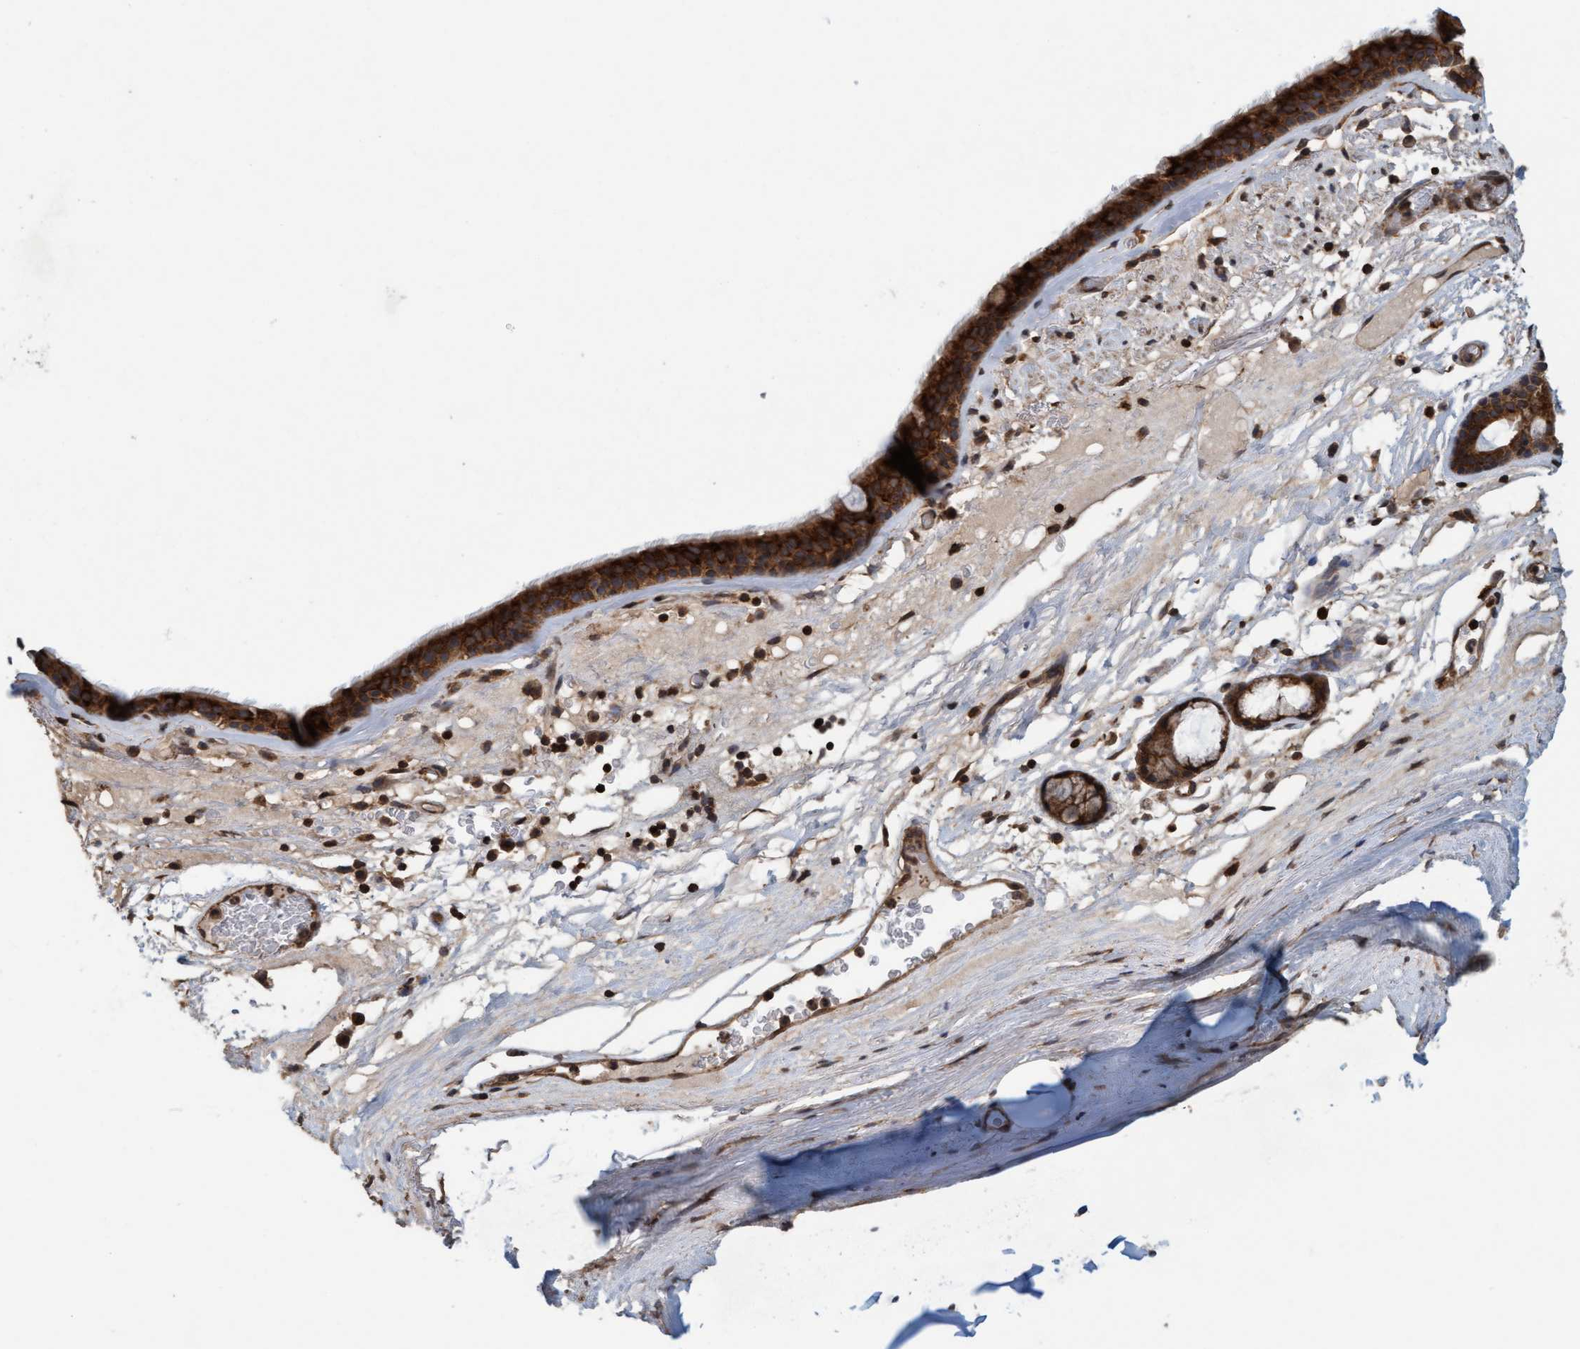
{"staining": {"intensity": "strong", "quantity": ">75%", "location": "cytoplasmic/membranous"}, "tissue": "bronchus", "cell_type": "Respiratory epithelial cells", "image_type": "normal", "snomed": [{"axis": "morphology", "description": "Normal tissue, NOS"}, {"axis": "topography", "description": "Cartilage tissue"}], "caption": "Human bronchus stained for a protein (brown) exhibits strong cytoplasmic/membranous positive expression in approximately >75% of respiratory epithelial cells.", "gene": "FXR2", "patient": {"sex": "female", "age": 63}}